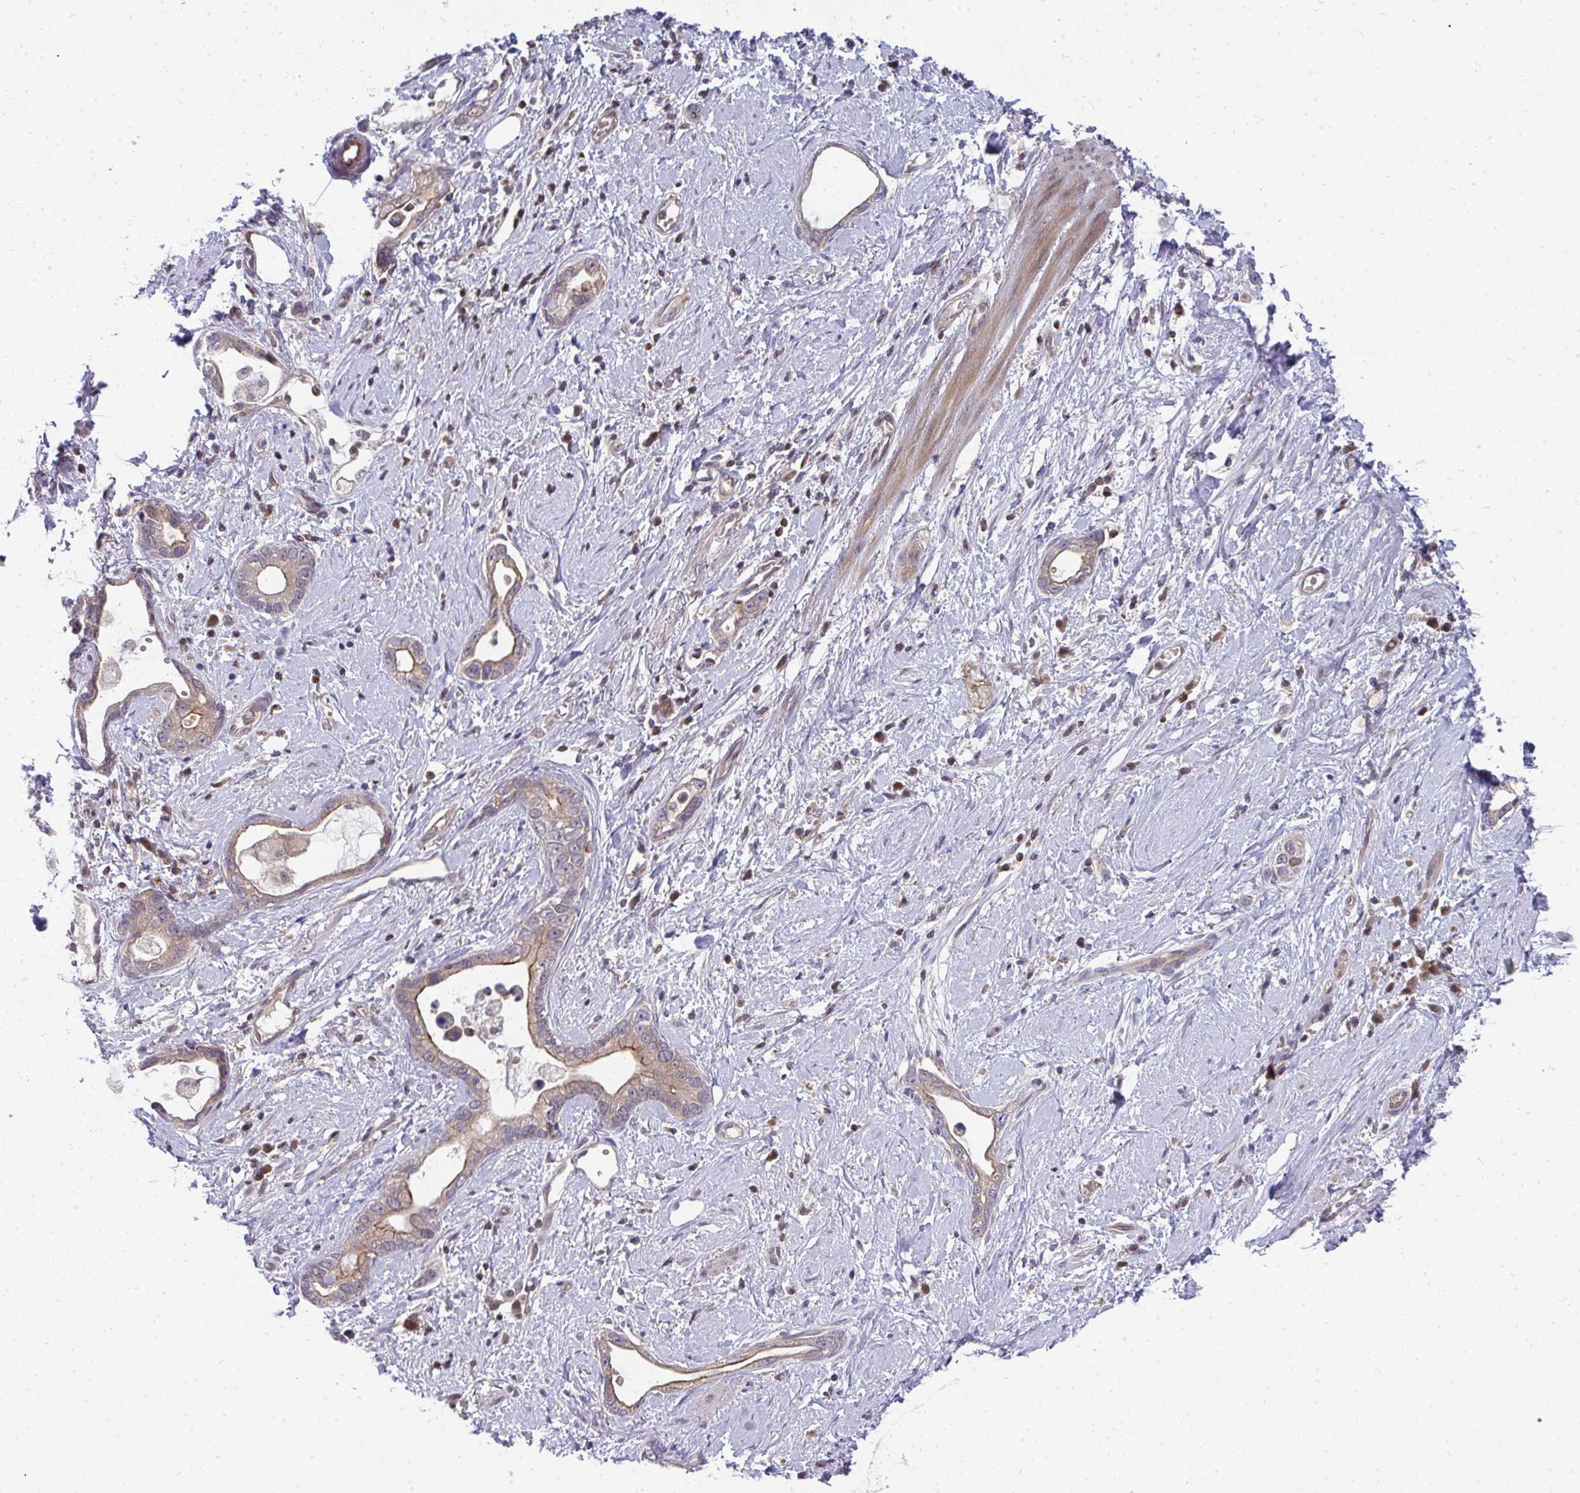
{"staining": {"intensity": "moderate", "quantity": "25%-75%", "location": "cytoplasmic/membranous"}, "tissue": "stomach cancer", "cell_type": "Tumor cells", "image_type": "cancer", "snomed": [{"axis": "morphology", "description": "Adenocarcinoma, NOS"}, {"axis": "topography", "description": "Stomach"}], "caption": "Immunohistochemistry image of neoplastic tissue: stomach cancer stained using IHC exhibits medium levels of moderate protein expression localized specifically in the cytoplasmic/membranous of tumor cells, appearing as a cytoplasmic/membranous brown color.", "gene": "HDHD2", "patient": {"sex": "male", "age": 55}}